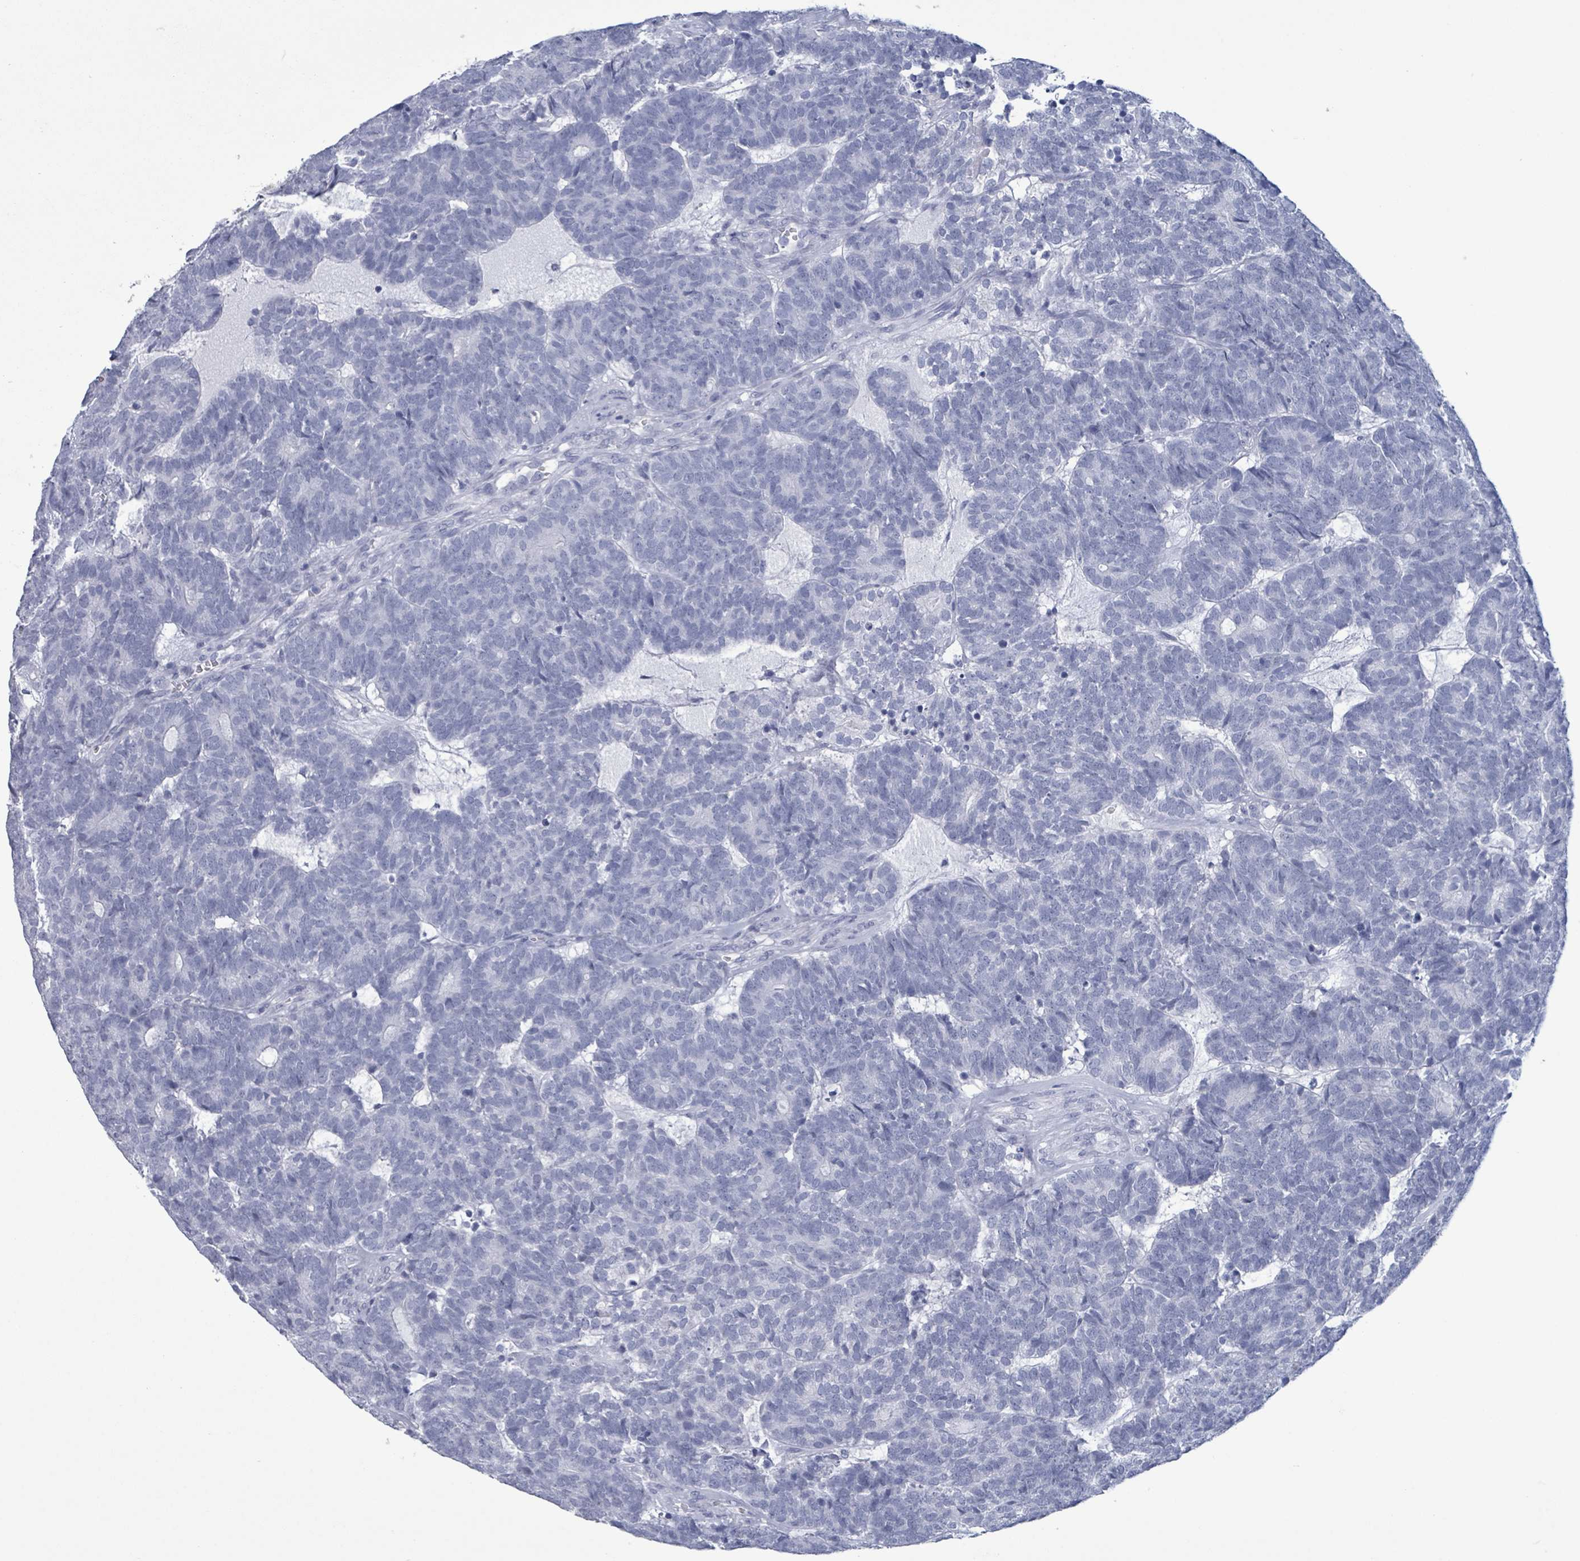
{"staining": {"intensity": "negative", "quantity": "none", "location": "none"}, "tissue": "head and neck cancer", "cell_type": "Tumor cells", "image_type": "cancer", "snomed": [{"axis": "morphology", "description": "Adenocarcinoma, NOS"}, {"axis": "topography", "description": "Head-Neck"}], "caption": "This is an IHC image of head and neck adenocarcinoma. There is no expression in tumor cells.", "gene": "NKX2-1", "patient": {"sex": "female", "age": 81}}